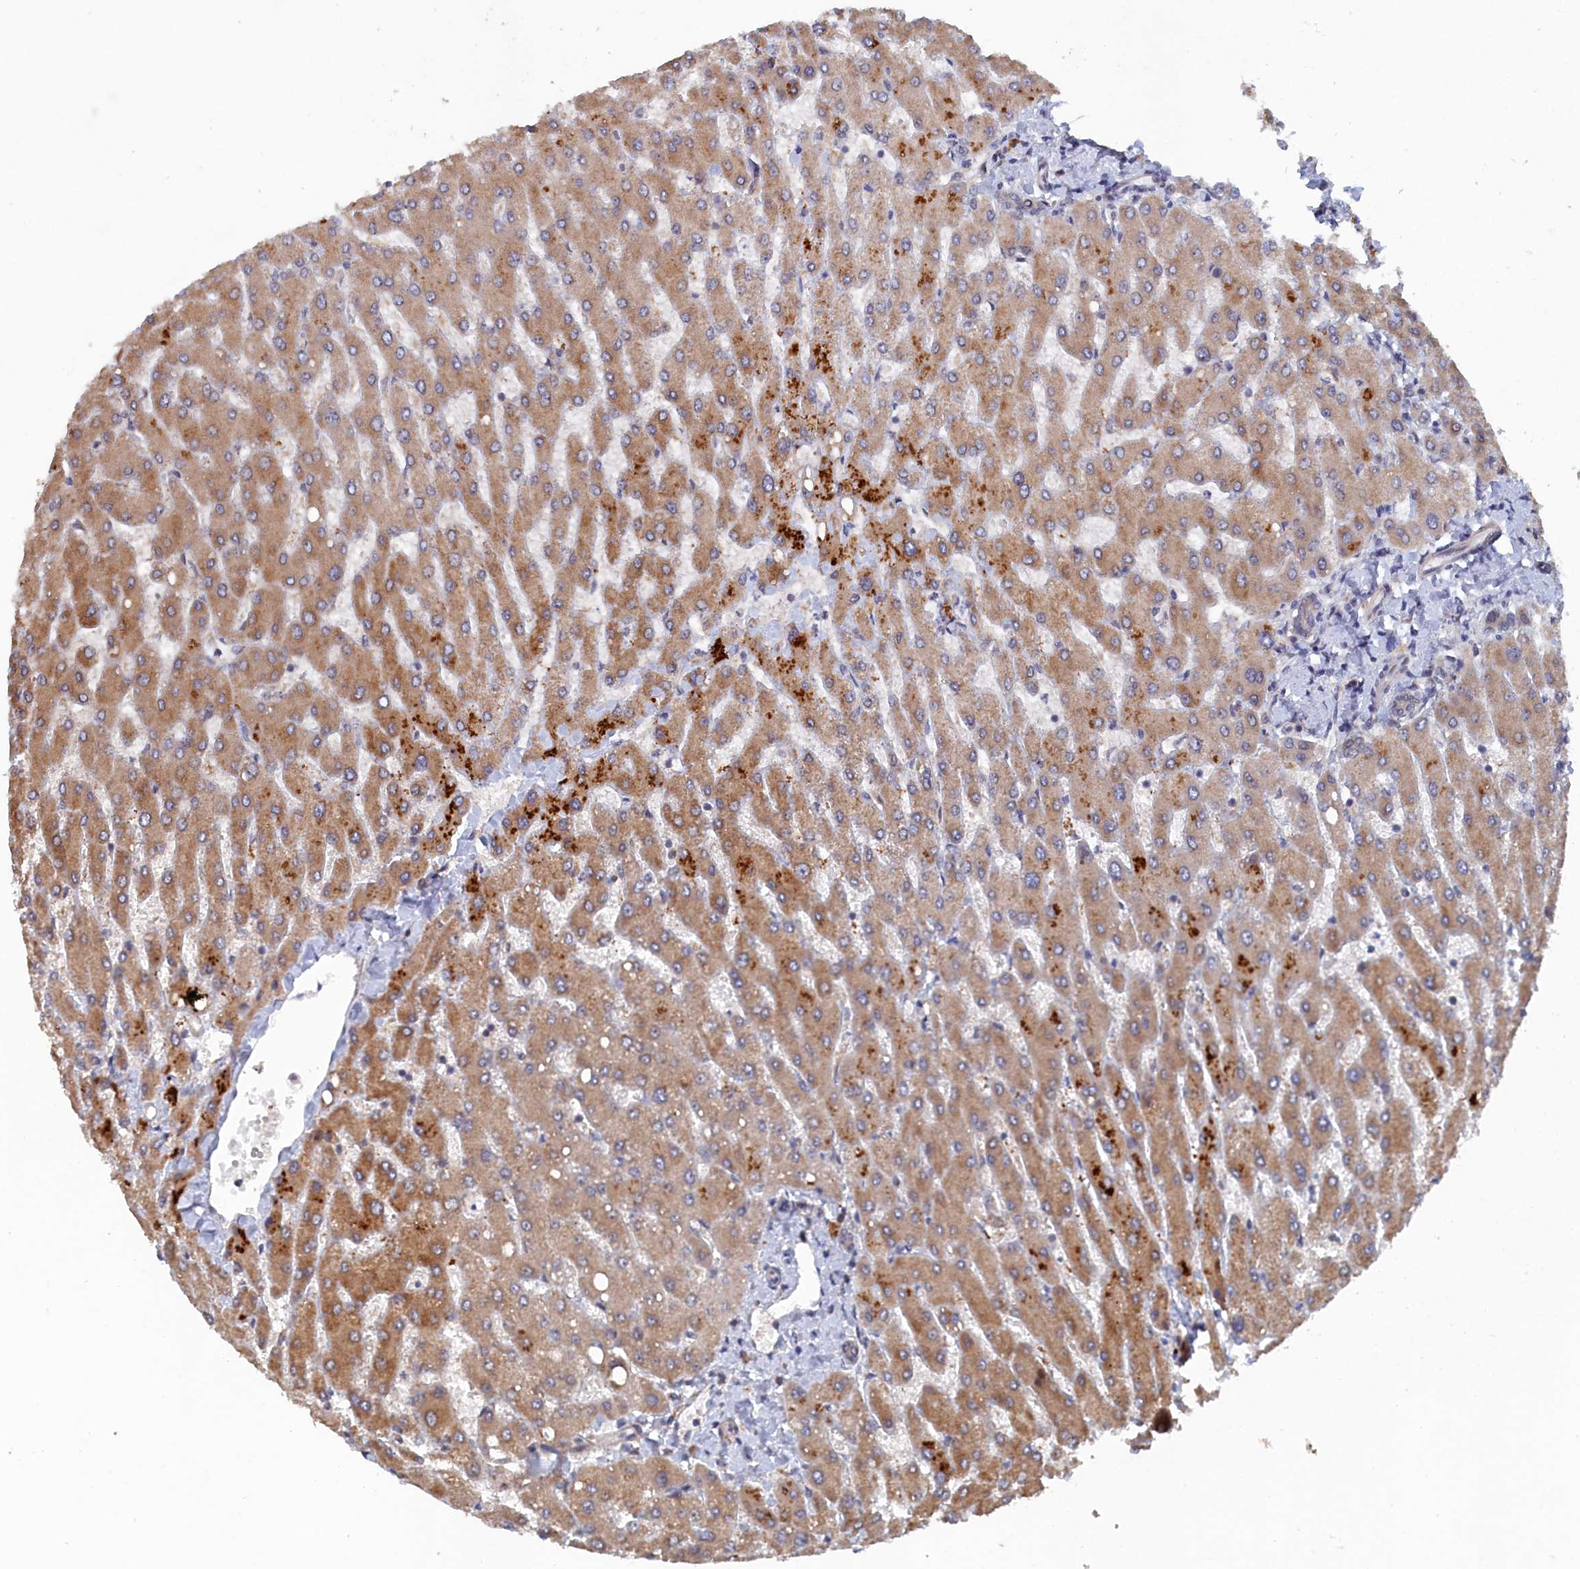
{"staining": {"intensity": "weak", "quantity": "25%-75%", "location": "cytoplasmic/membranous"}, "tissue": "liver", "cell_type": "Cholangiocytes", "image_type": "normal", "snomed": [{"axis": "morphology", "description": "Normal tissue, NOS"}, {"axis": "topography", "description": "Liver"}], "caption": "High-power microscopy captured an immunohistochemistry photomicrograph of unremarkable liver, revealing weak cytoplasmic/membranous positivity in approximately 25%-75% of cholangiocytes. Using DAB (brown) and hematoxylin (blue) stains, captured at high magnification using brightfield microscopy.", "gene": "ELOVL6", "patient": {"sex": "male", "age": 55}}